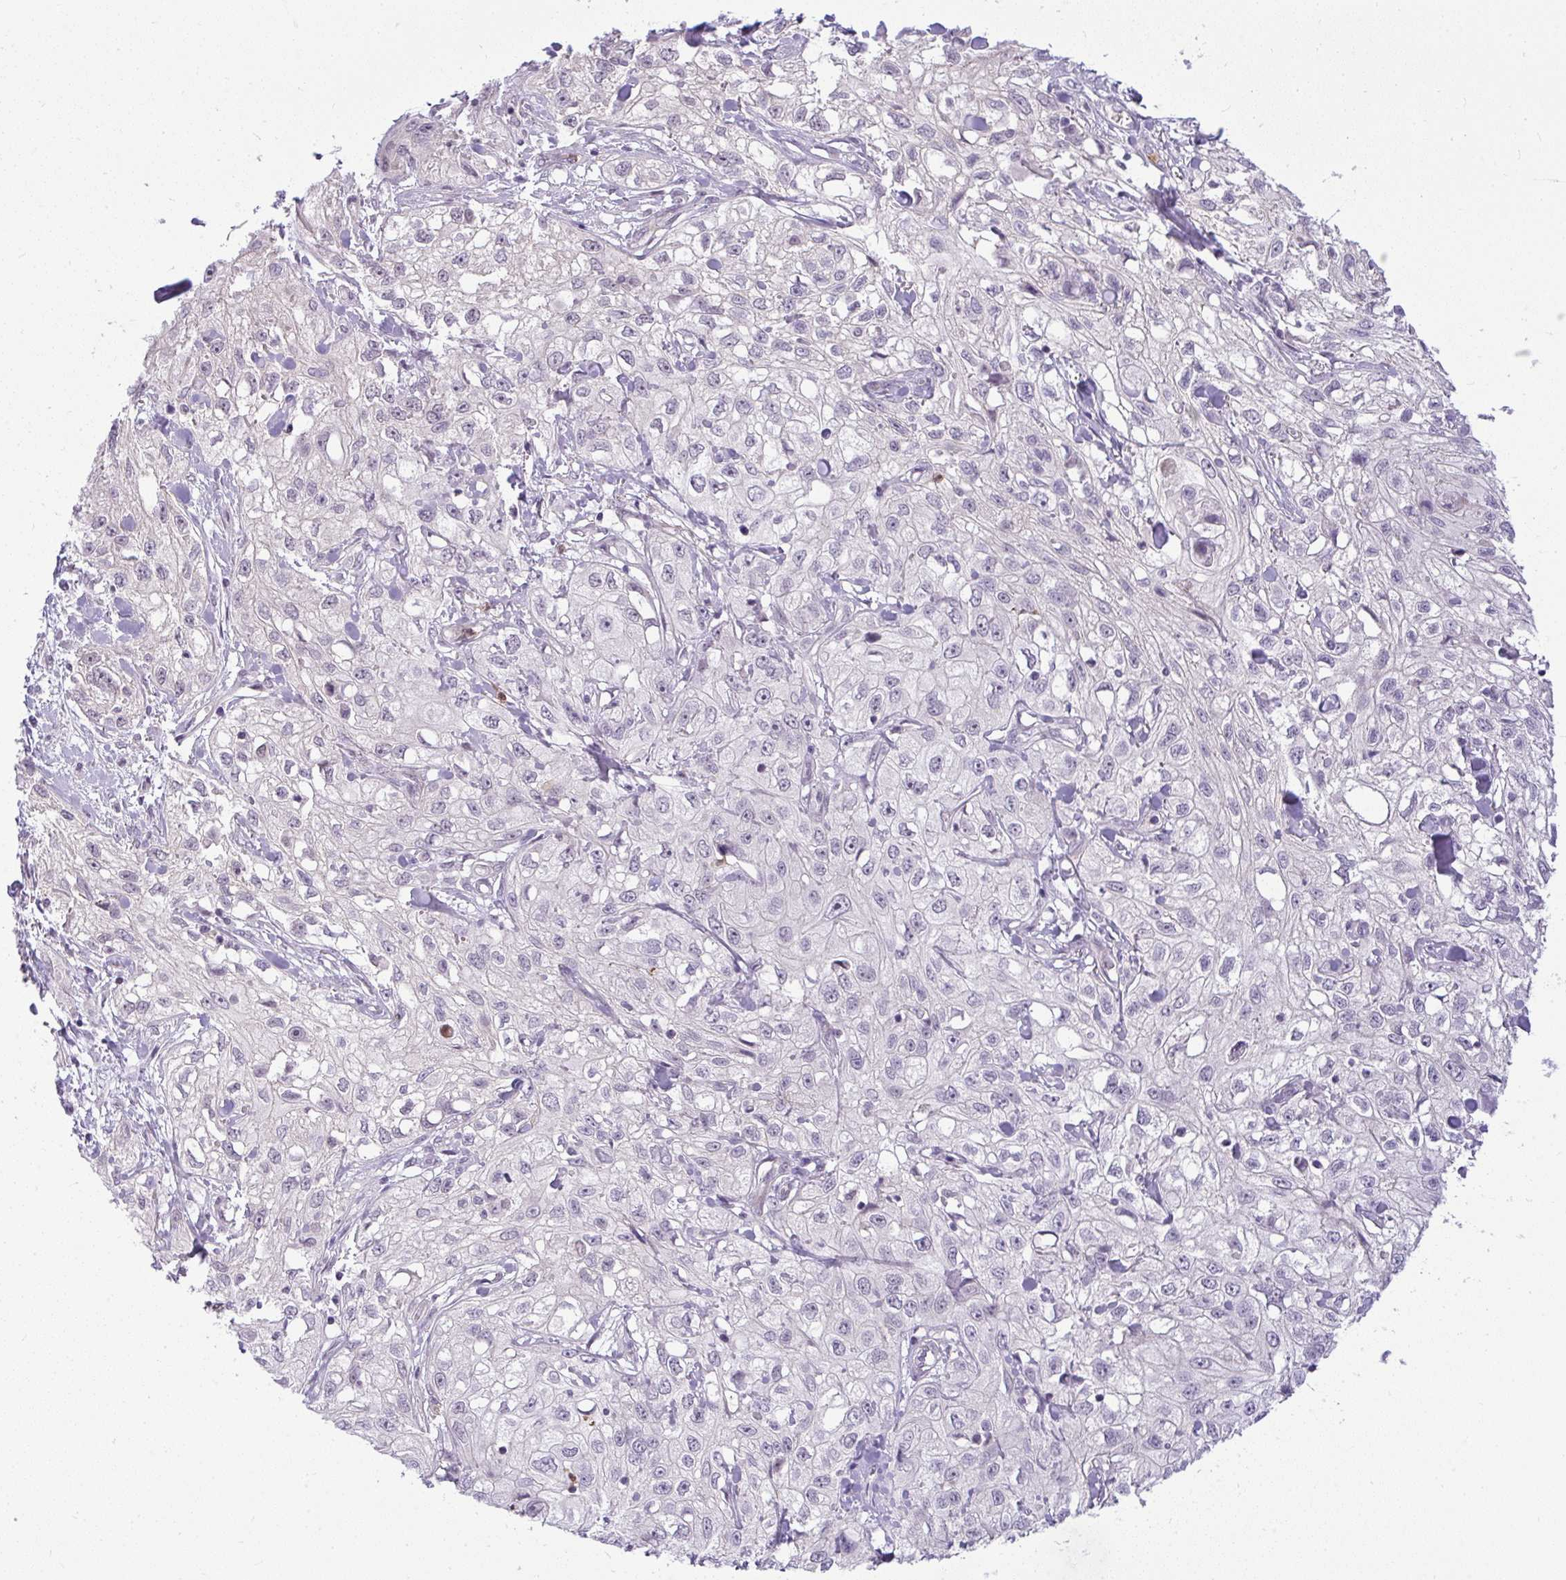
{"staining": {"intensity": "negative", "quantity": "none", "location": "none"}, "tissue": "skin cancer", "cell_type": "Tumor cells", "image_type": "cancer", "snomed": [{"axis": "morphology", "description": "Squamous cell carcinoma, NOS"}, {"axis": "topography", "description": "Skin"}, {"axis": "topography", "description": "Vulva"}], "caption": "This is an immunohistochemistry (IHC) photomicrograph of skin cancer. There is no expression in tumor cells.", "gene": "DZIP1", "patient": {"sex": "female", "age": 86}}